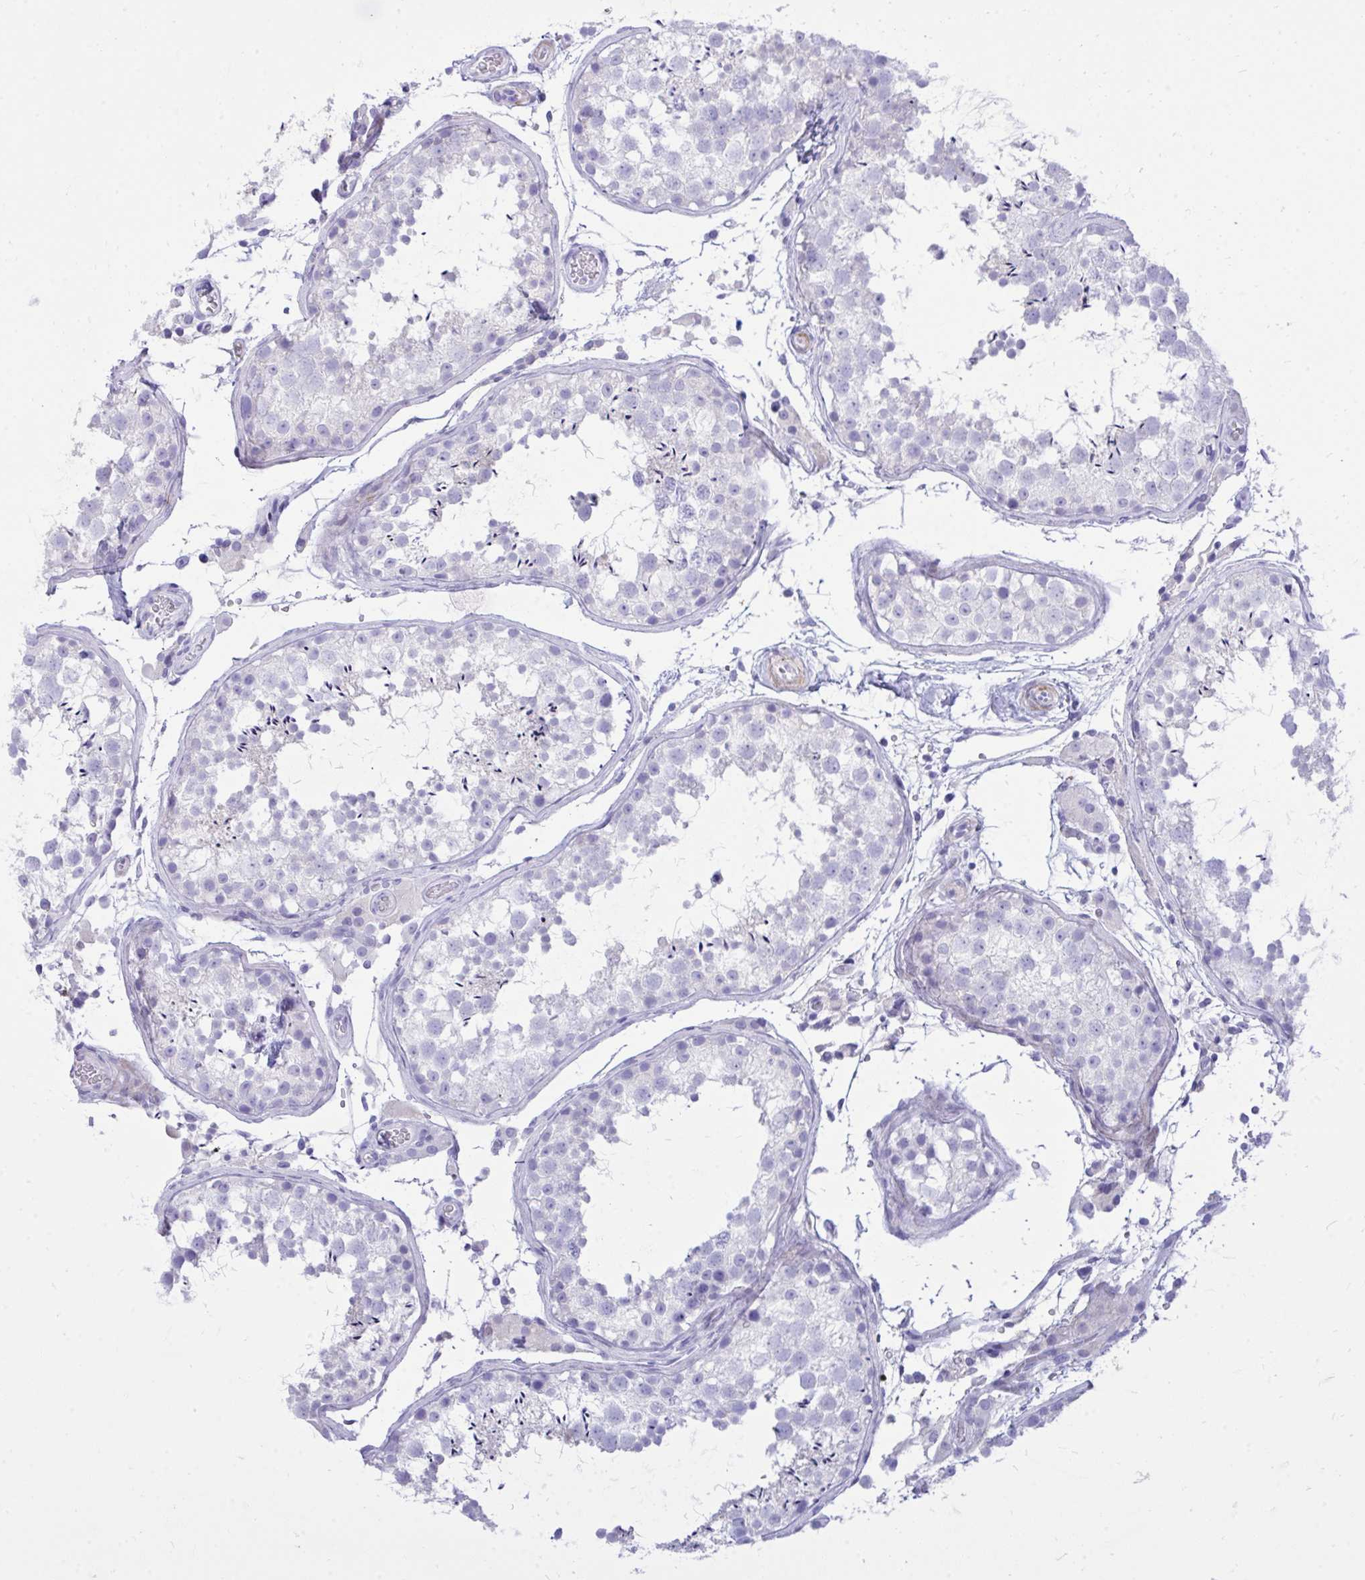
{"staining": {"intensity": "negative", "quantity": "none", "location": "none"}, "tissue": "testis", "cell_type": "Cells in seminiferous ducts", "image_type": "normal", "snomed": [{"axis": "morphology", "description": "Normal tissue, NOS"}, {"axis": "topography", "description": "Testis"}], "caption": "IHC image of benign testis: testis stained with DAB demonstrates no significant protein staining in cells in seminiferous ducts.", "gene": "ANKDD1B", "patient": {"sex": "male", "age": 29}}